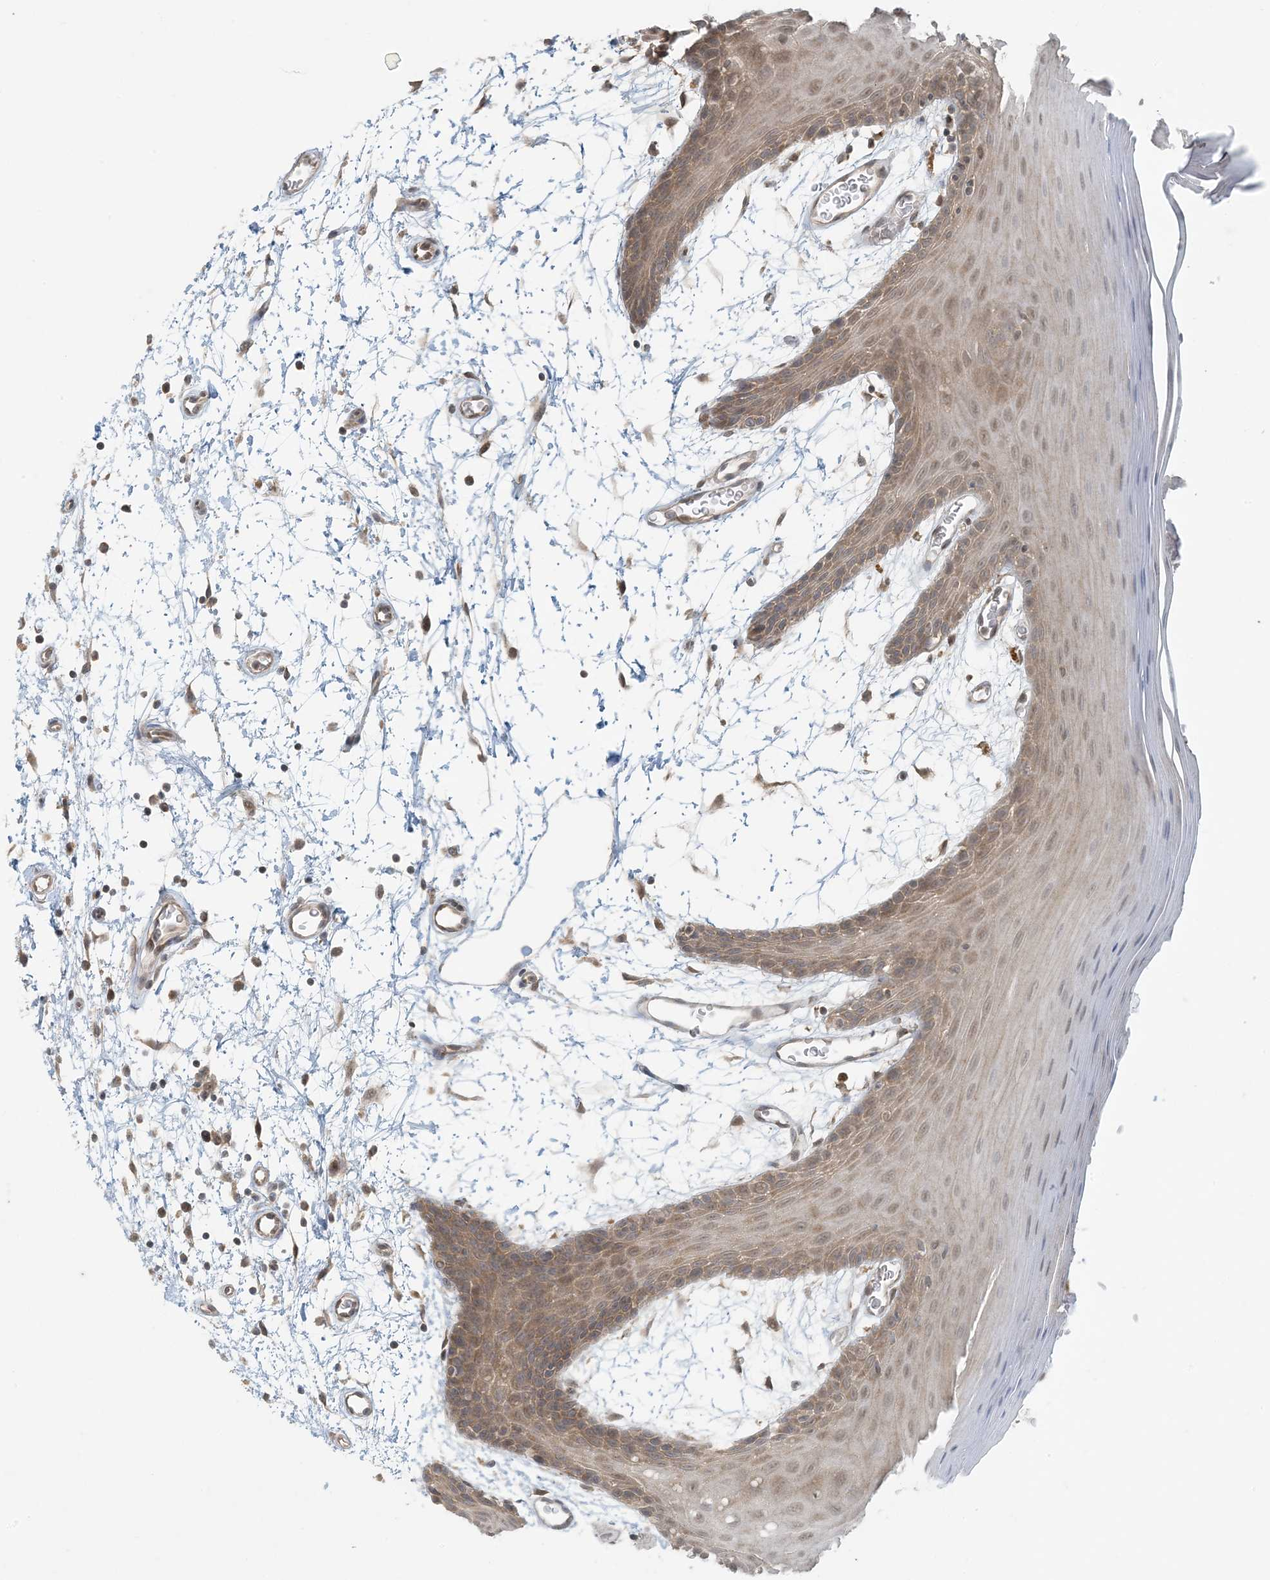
{"staining": {"intensity": "weak", "quantity": "25%-75%", "location": "cytoplasmic/membranous"}, "tissue": "oral mucosa", "cell_type": "Squamous epithelial cells", "image_type": "normal", "snomed": [{"axis": "morphology", "description": "Normal tissue, NOS"}, {"axis": "topography", "description": "Skeletal muscle"}, {"axis": "topography", "description": "Oral tissue"}, {"axis": "topography", "description": "Salivary gland"}, {"axis": "topography", "description": "Peripheral nerve tissue"}], "caption": "Approximately 25%-75% of squamous epithelial cells in normal human oral mucosa exhibit weak cytoplasmic/membranous protein positivity as visualized by brown immunohistochemical staining.", "gene": "BCORL1", "patient": {"sex": "male", "age": 54}}